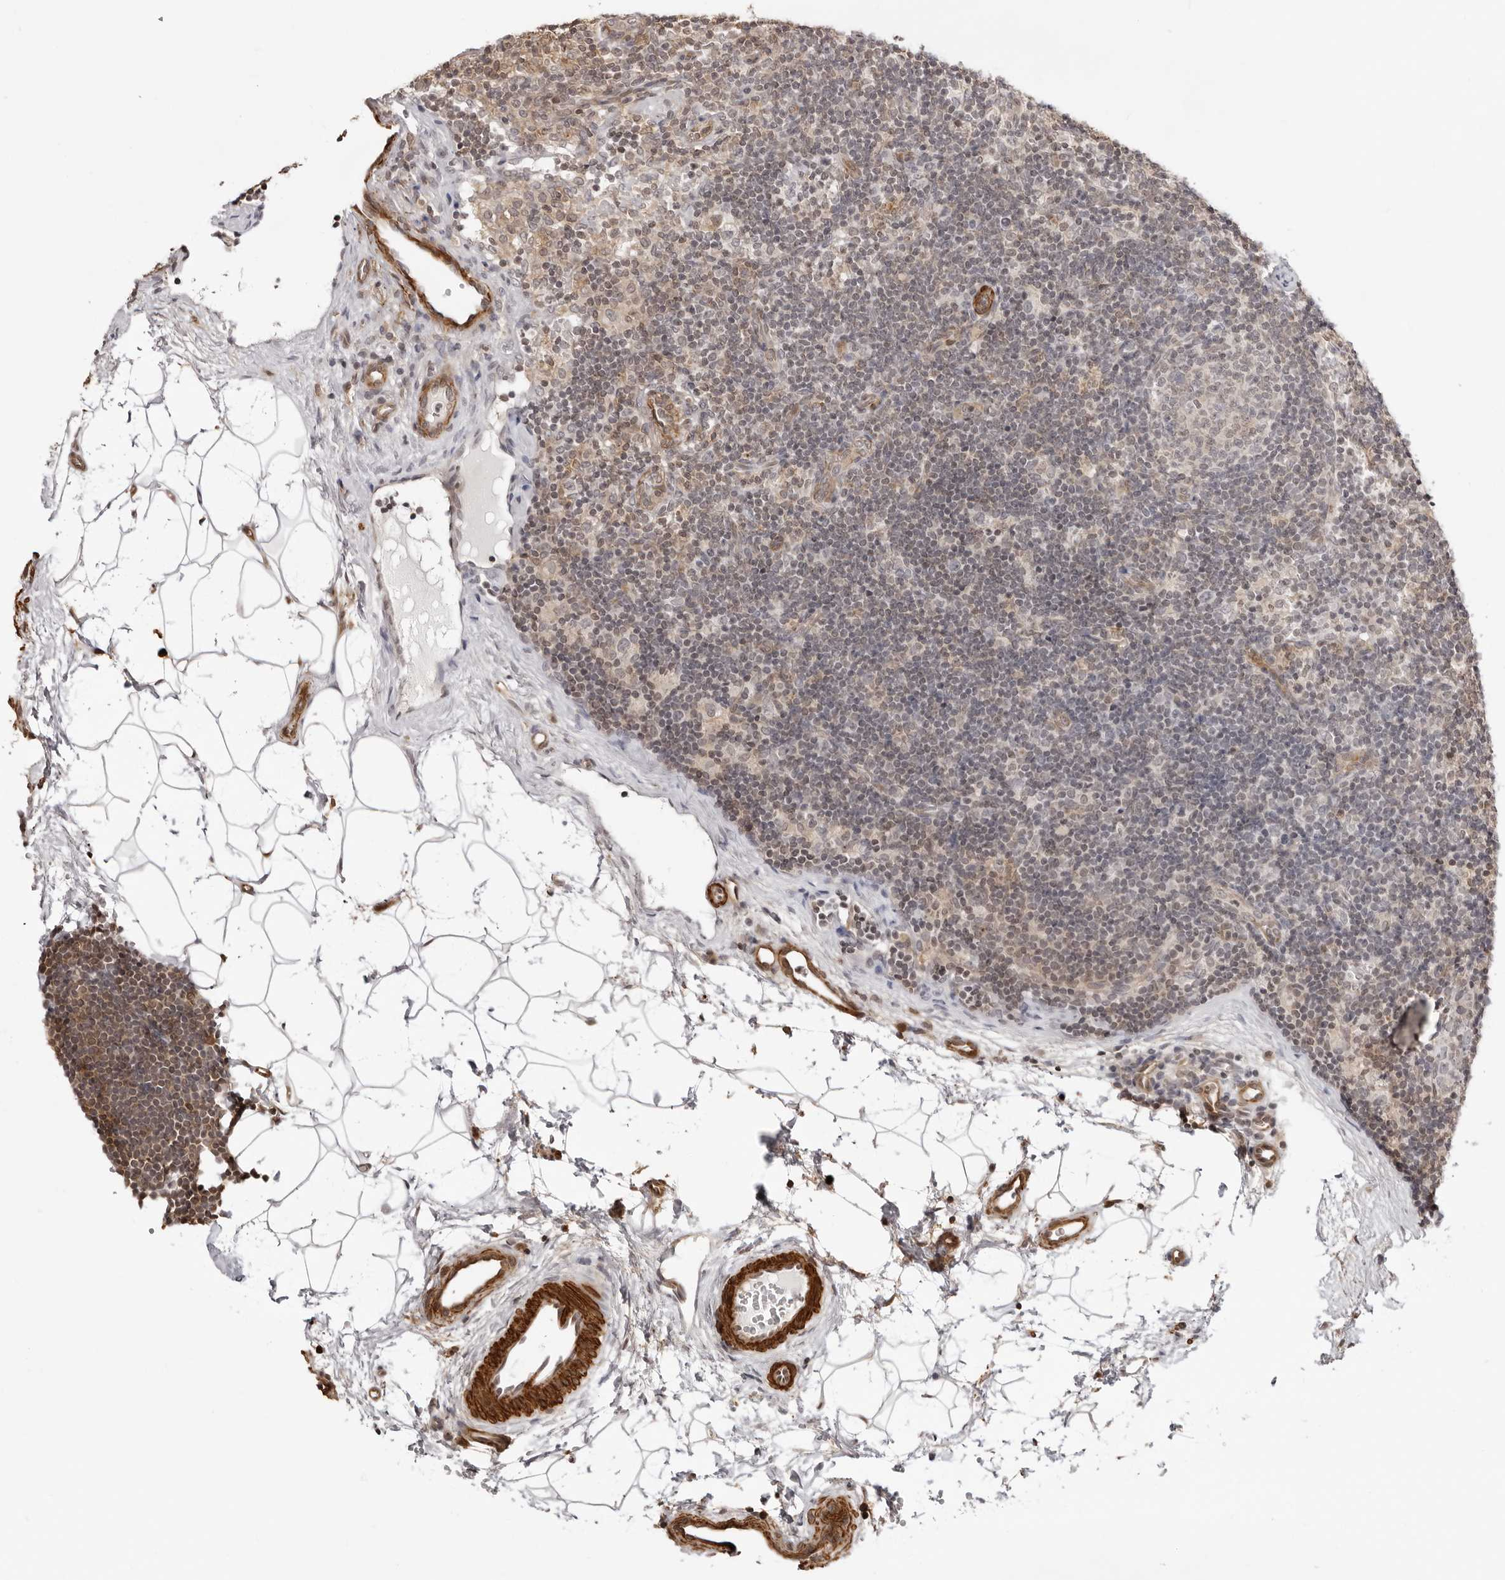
{"staining": {"intensity": "negative", "quantity": "none", "location": "none"}, "tissue": "lymph node", "cell_type": "Germinal center cells", "image_type": "normal", "snomed": [{"axis": "morphology", "description": "Normal tissue, NOS"}, {"axis": "topography", "description": "Lymph node"}], "caption": "This photomicrograph is of unremarkable lymph node stained with immunohistochemistry to label a protein in brown with the nuclei are counter-stained blue. There is no expression in germinal center cells. (Stains: DAB immunohistochemistry with hematoxylin counter stain, Microscopy: brightfield microscopy at high magnification).", "gene": "UNK", "patient": {"sex": "female", "age": 22}}